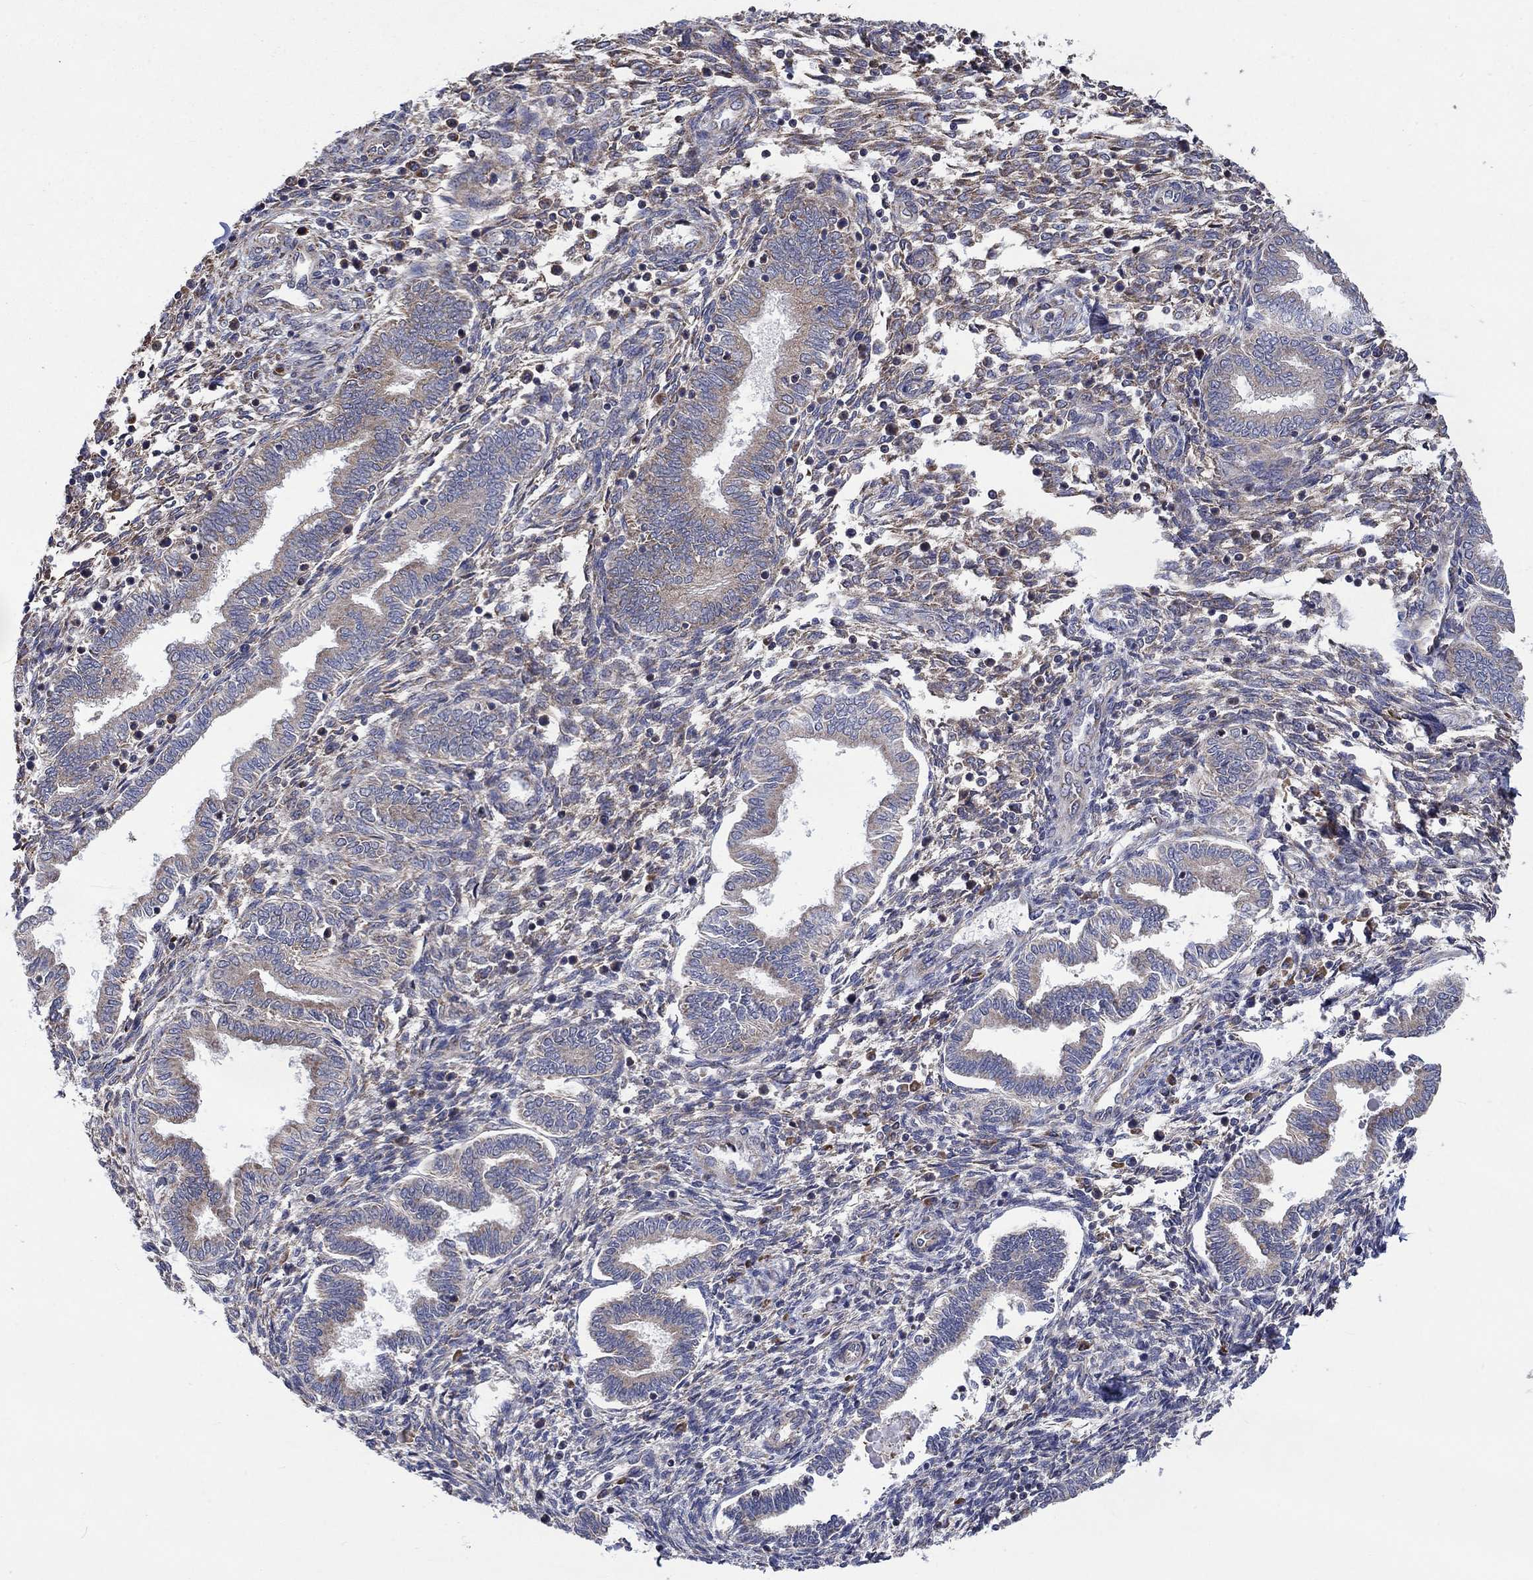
{"staining": {"intensity": "weak", "quantity": "25%-75%", "location": "cytoplasmic/membranous"}, "tissue": "endometrium", "cell_type": "Cells in endometrial stroma", "image_type": "normal", "snomed": [{"axis": "morphology", "description": "Normal tissue, NOS"}, {"axis": "topography", "description": "Endometrium"}], "caption": "Immunohistochemical staining of benign endometrium demonstrates 25%-75% levels of weak cytoplasmic/membranous protein expression in about 25%-75% of cells in endometrial stroma.", "gene": "RPLP0", "patient": {"sex": "female", "age": 42}}